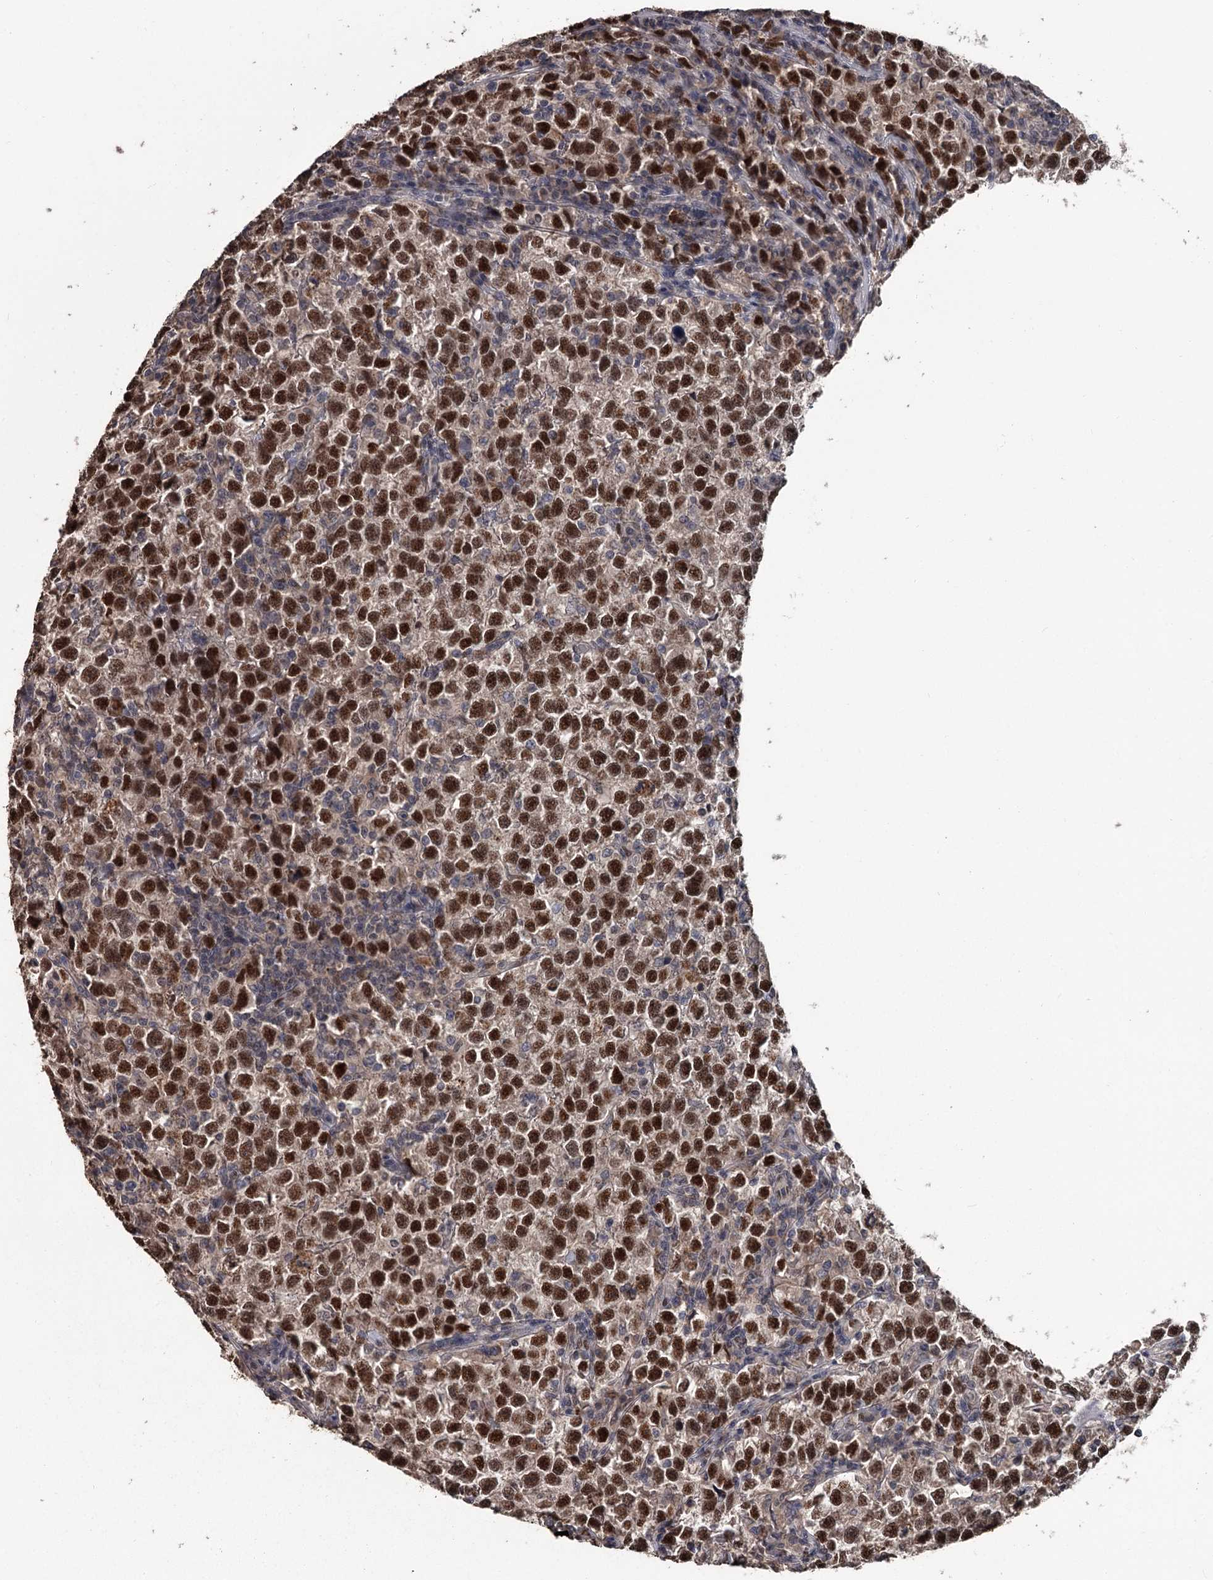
{"staining": {"intensity": "strong", "quantity": ">75%", "location": "nuclear"}, "tissue": "testis cancer", "cell_type": "Tumor cells", "image_type": "cancer", "snomed": [{"axis": "morphology", "description": "Normal tissue, NOS"}, {"axis": "morphology", "description": "Seminoma, NOS"}, {"axis": "topography", "description": "Testis"}], "caption": "Brown immunohistochemical staining in testis seminoma displays strong nuclear expression in approximately >75% of tumor cells.", "gene": "PRPF40B", "patient": {"sex": "male", "age": 43}}